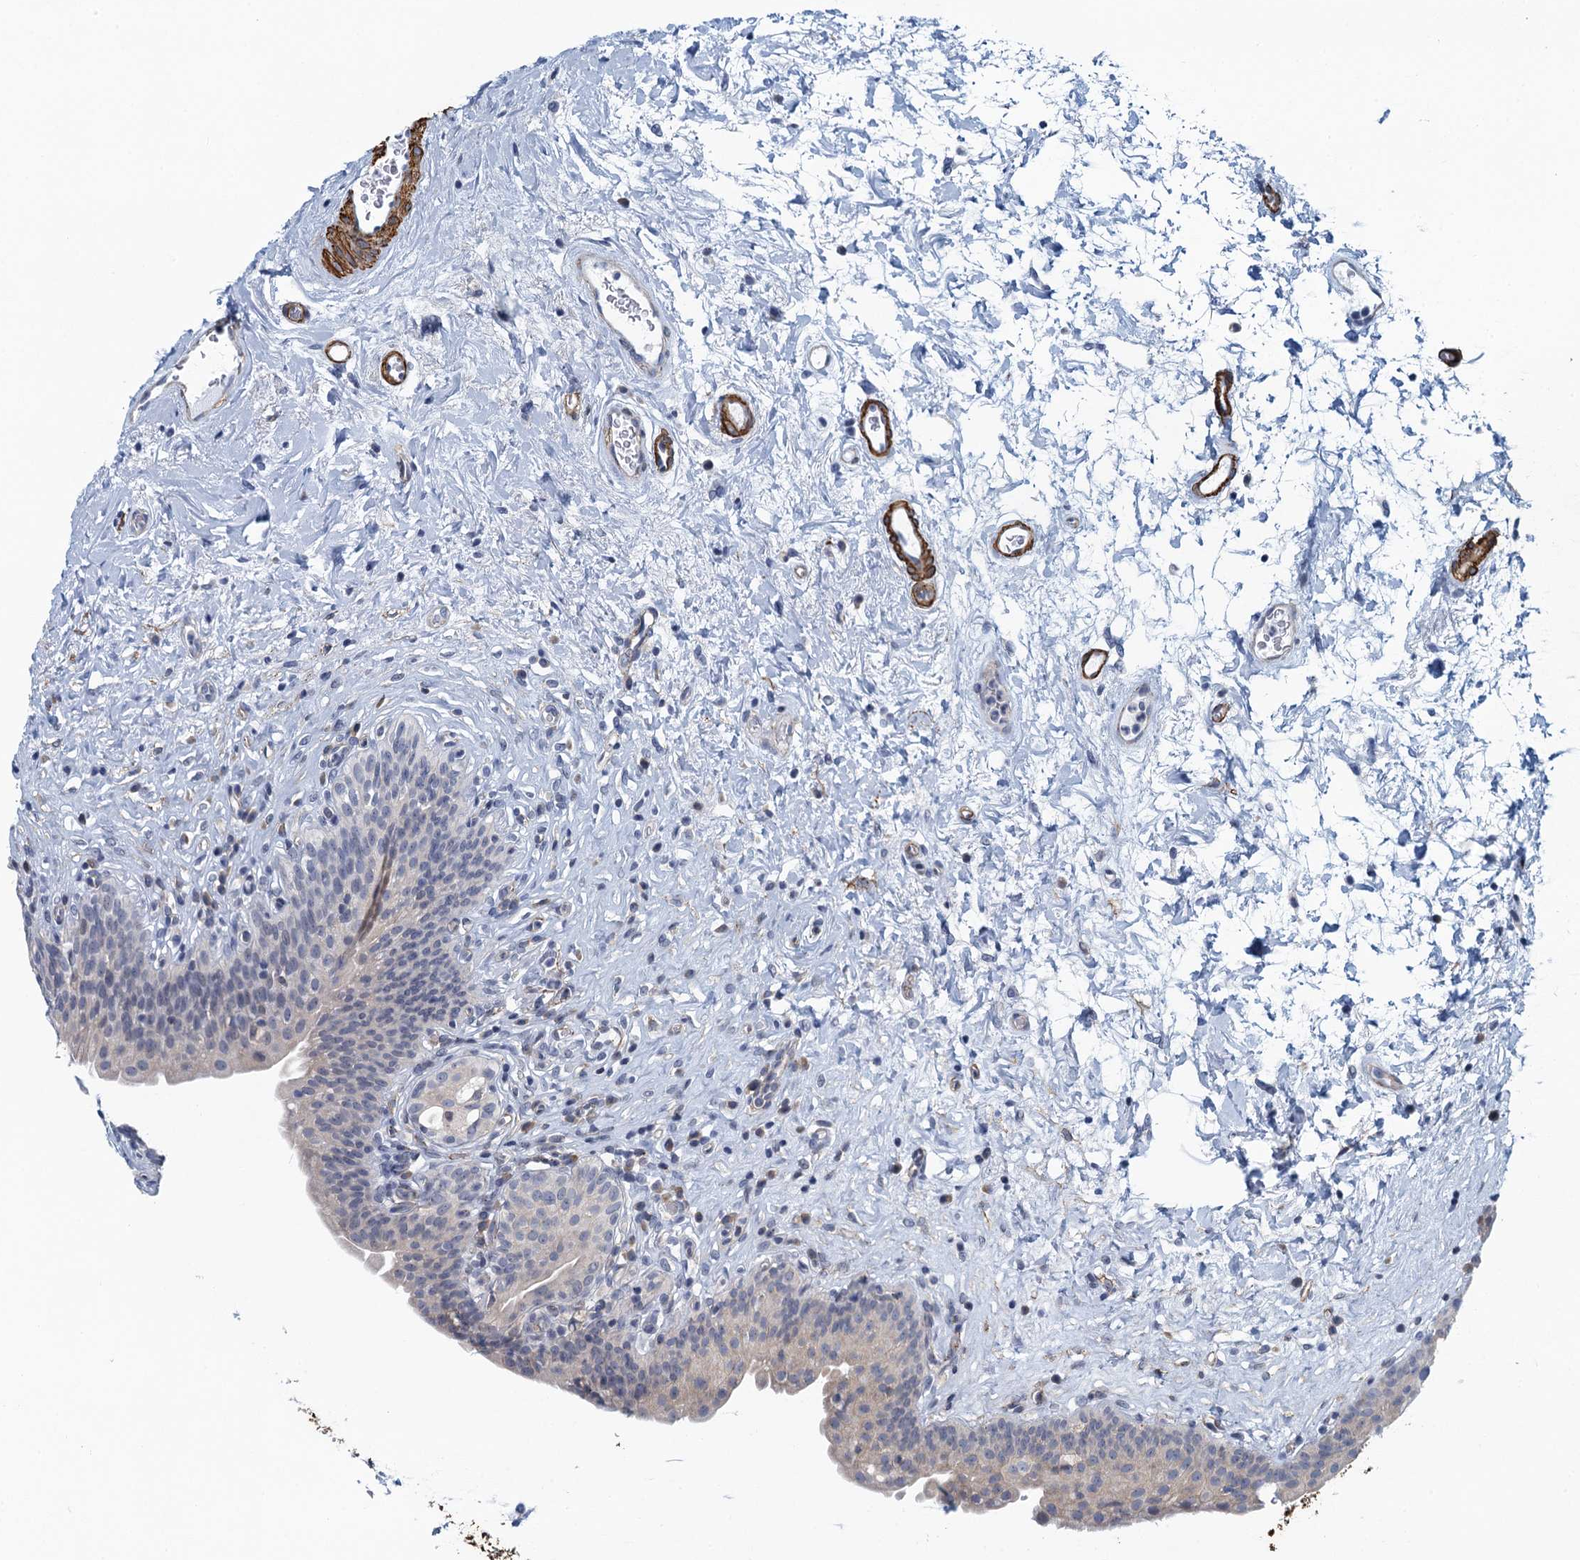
{"staining": {"intensity": "negative", "quantity": "none", "location": "none"}, "tissue": "urinary bladder", "cell_type": "Urothelial cells", "image_type": "normal", "snomed": [{"axis": "morphology", "description": "Normal tissue, NOS"}, {"axis": "topography", "description": "Urinary bladder"}], "caption": "Immunohistochemical staining of unremarkable urinary bladder shows no significant staining in urothelial cells.", "gene": "ALG2", "patient": {"sex": "male", "age": 83}}